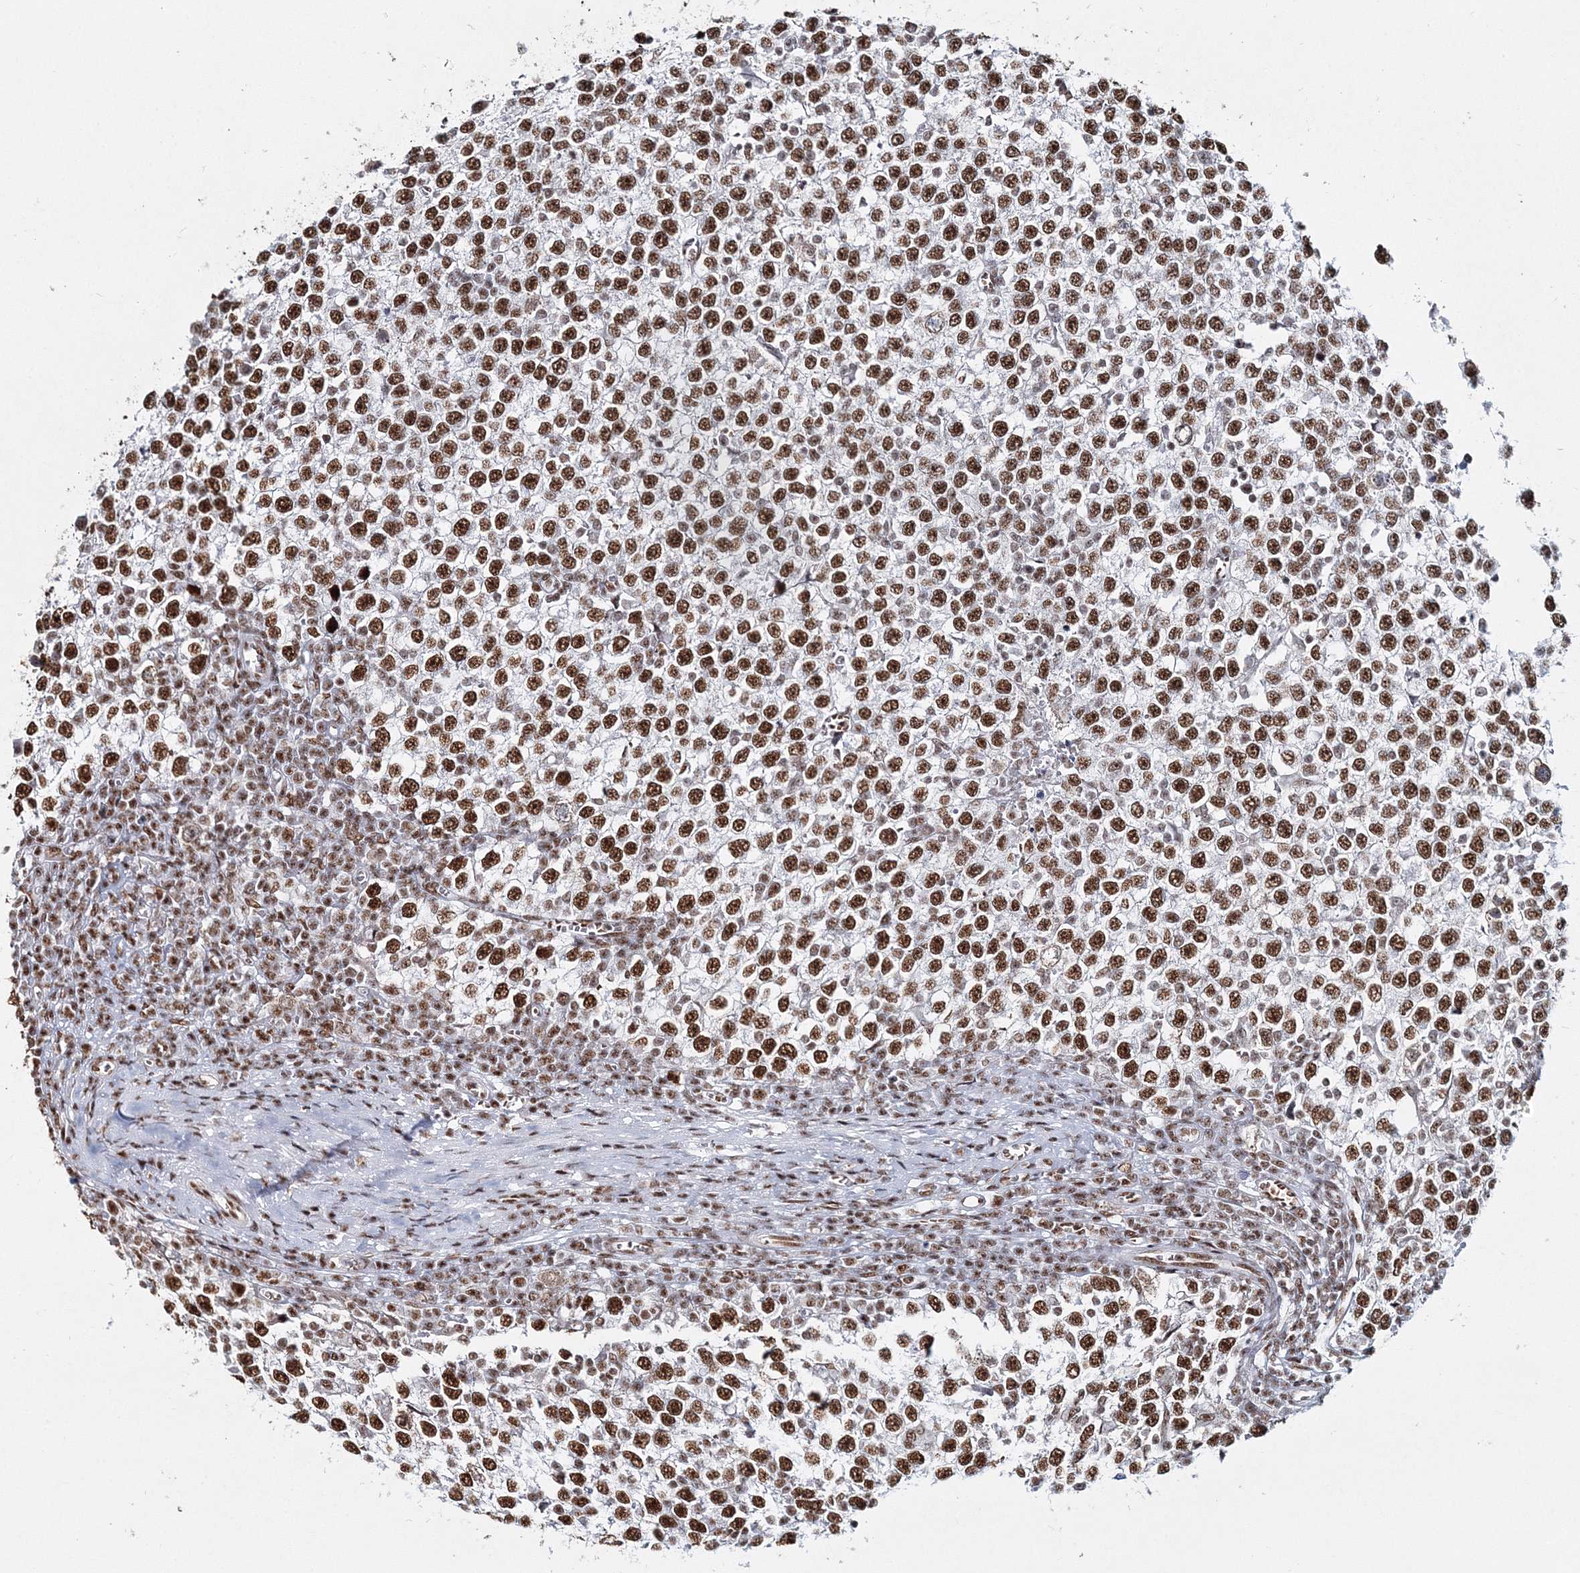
{"staining": {"intensity": "strong", "quantity": ">75%", "location": "nuclear"}, "tissue": "testis cancer", "cell_type": "Tumor cells", "image_type": "cancer", "snomed": [{"axis": "morphology", "description": "Seminoma, NOS"}, {"axis": "topography", "description": "Testis"}], "caption": "Brown immunohistochemical staining in seminoma (testis) reveals strong nuclear staining in about >75% of tumor cells. The protein is shown in brown color, while the nuclei are stained blue.", "gene": "QRICH1", "patient": {"sex": "male", "age": 65}}